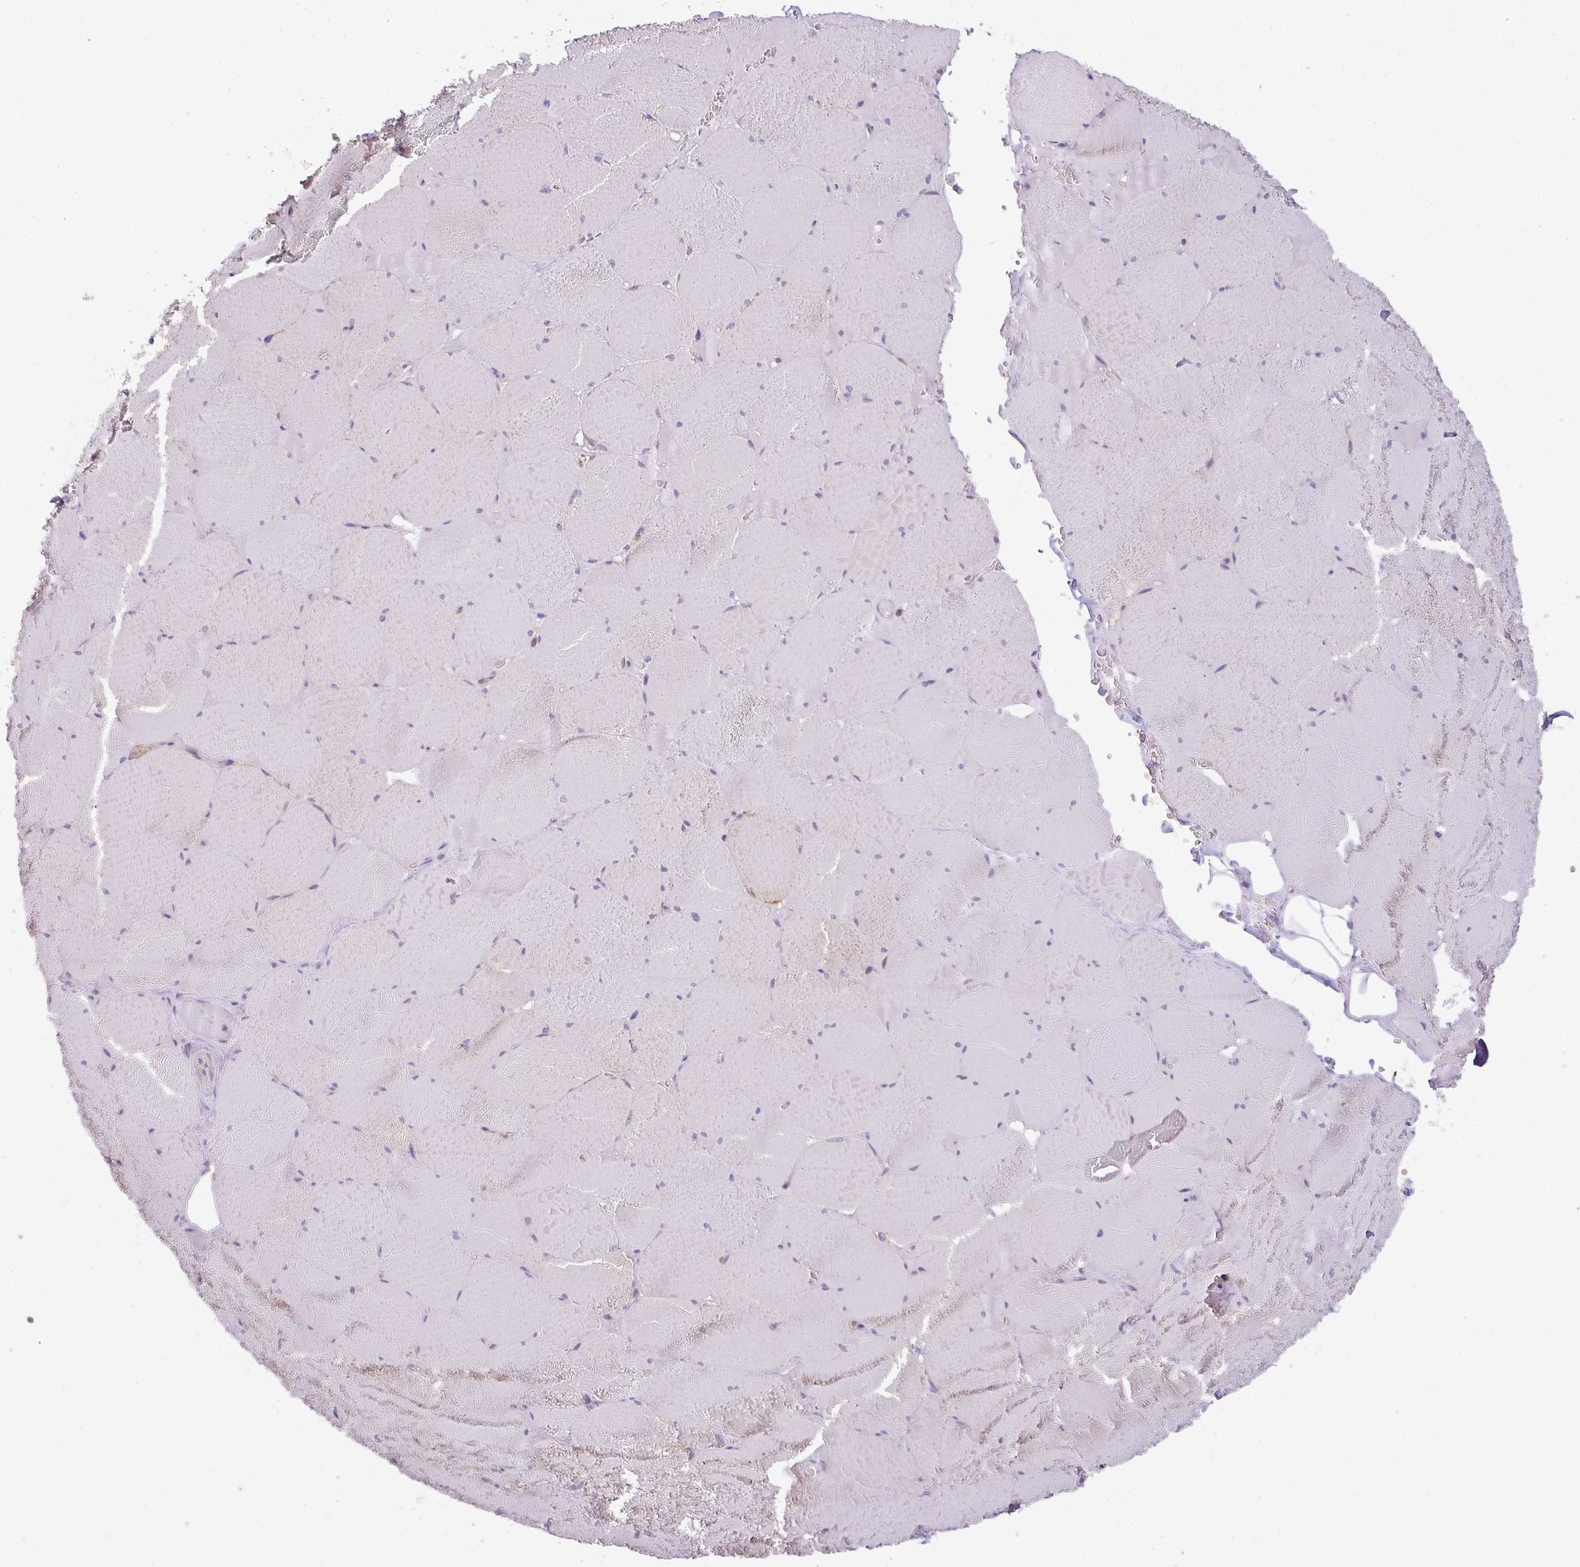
{"staining": {"intensity": "negative", "quantity": "none", "location": "none"}, "tissue": "skeletal muscle", "cell_type": "Myocytes", "image_type": "normal", "snomed": [{"axis": "morphology", "description": "Normal tissue, NOS"}, {"axis": "topography", "description": "Skeletal muscle"}, {"axis": "topography", "description": "Head-Neck"}], "caption": "This photomicrograph is of unremarkable skeletal muscle stained with immunohistochemistry (IHC) to label a protein in brown with the nuclei are counter-stained blue. There is no positivity in myocytes.", "gene": "ZNF211", "patient": {"sex": "male", "age": 66}}